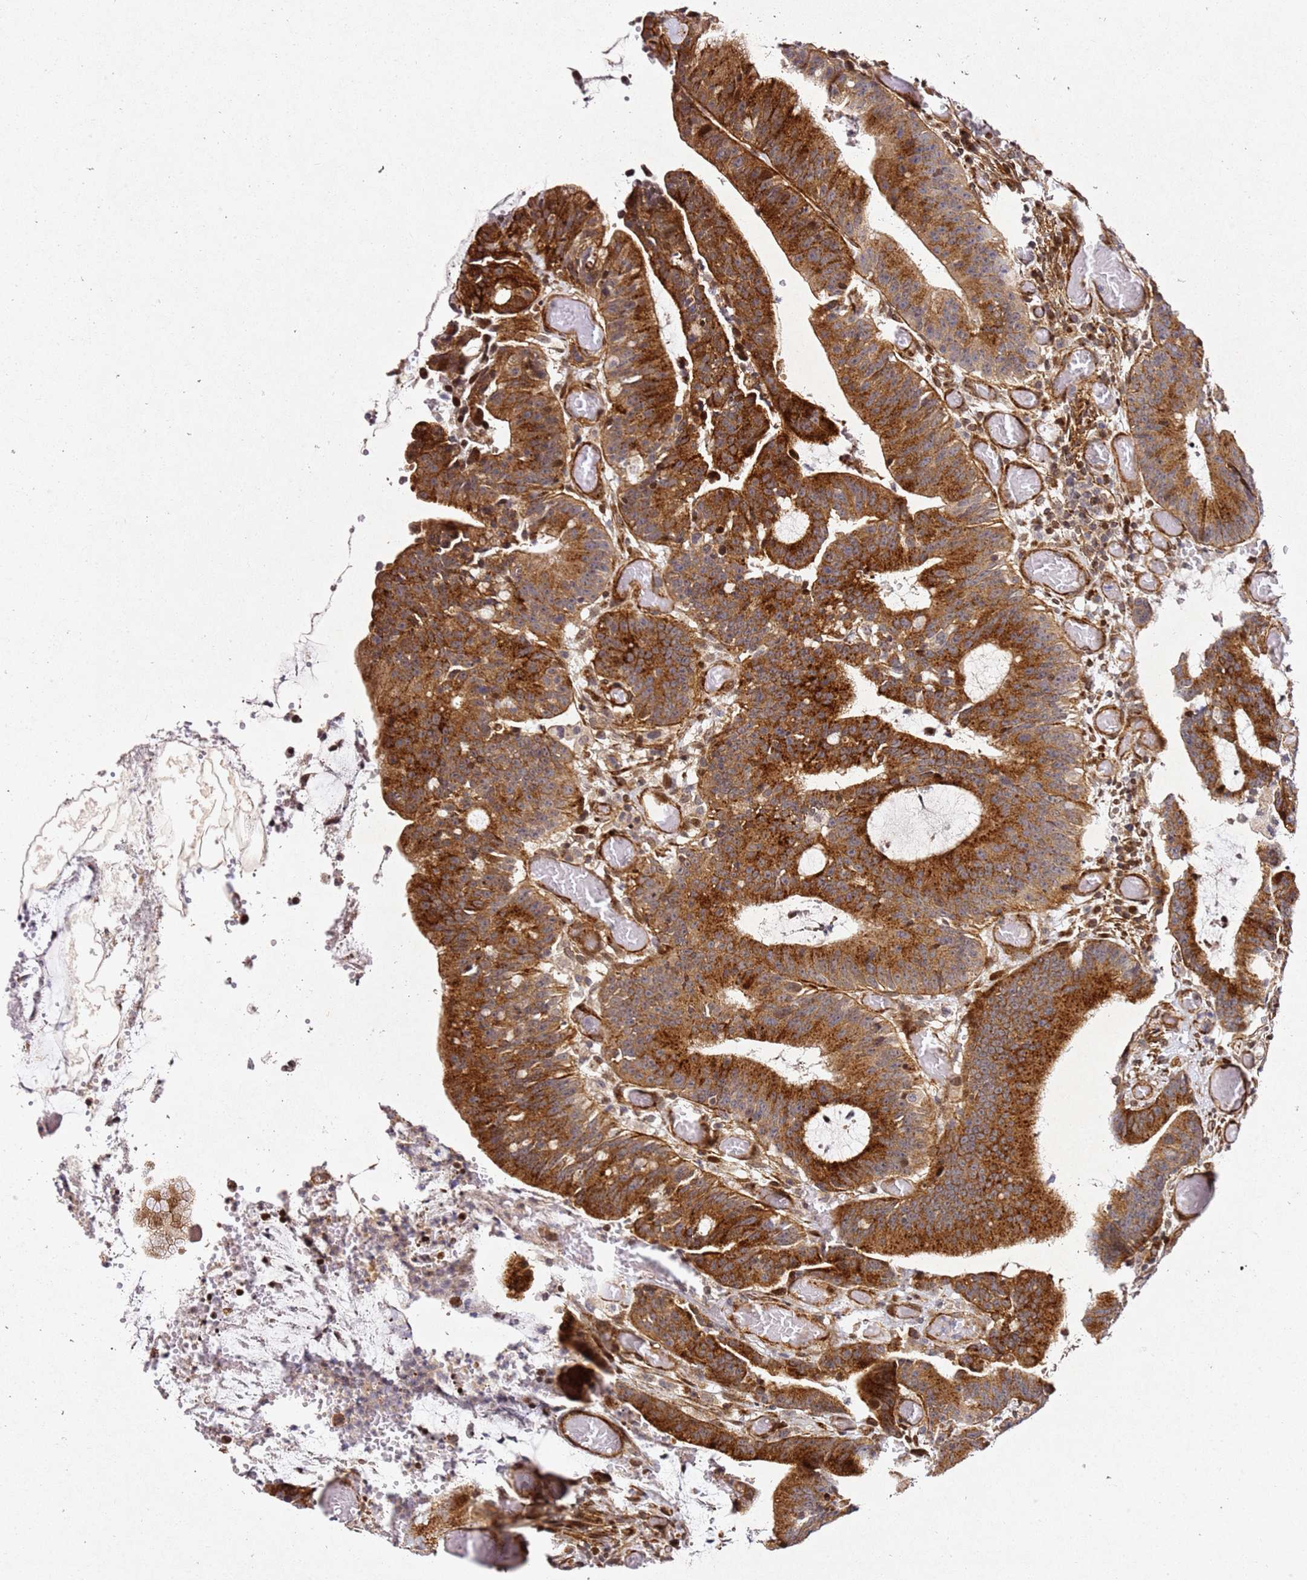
{"staining": {"intensity": "strong", "quantity": ">75%", "location": "cytoplasmic/membranous"}, "tissue": "colorectal cancer", "cell_type": "Tumor cells", "image_type": "cancer", "snomed": [{"axis": "morphology", "description": "Adenocarcinoma, NOS"}, {"axis": "topography", "description": "Rectum"}], "caption": "Adenocarcinoma (colorectal) stained with a brown dye shows strong cytoplasmic/membranous positive expression in about >75% of tumor cells.", "gene": "ZNF296", "patient": {"sex": "female", "age": 77}}